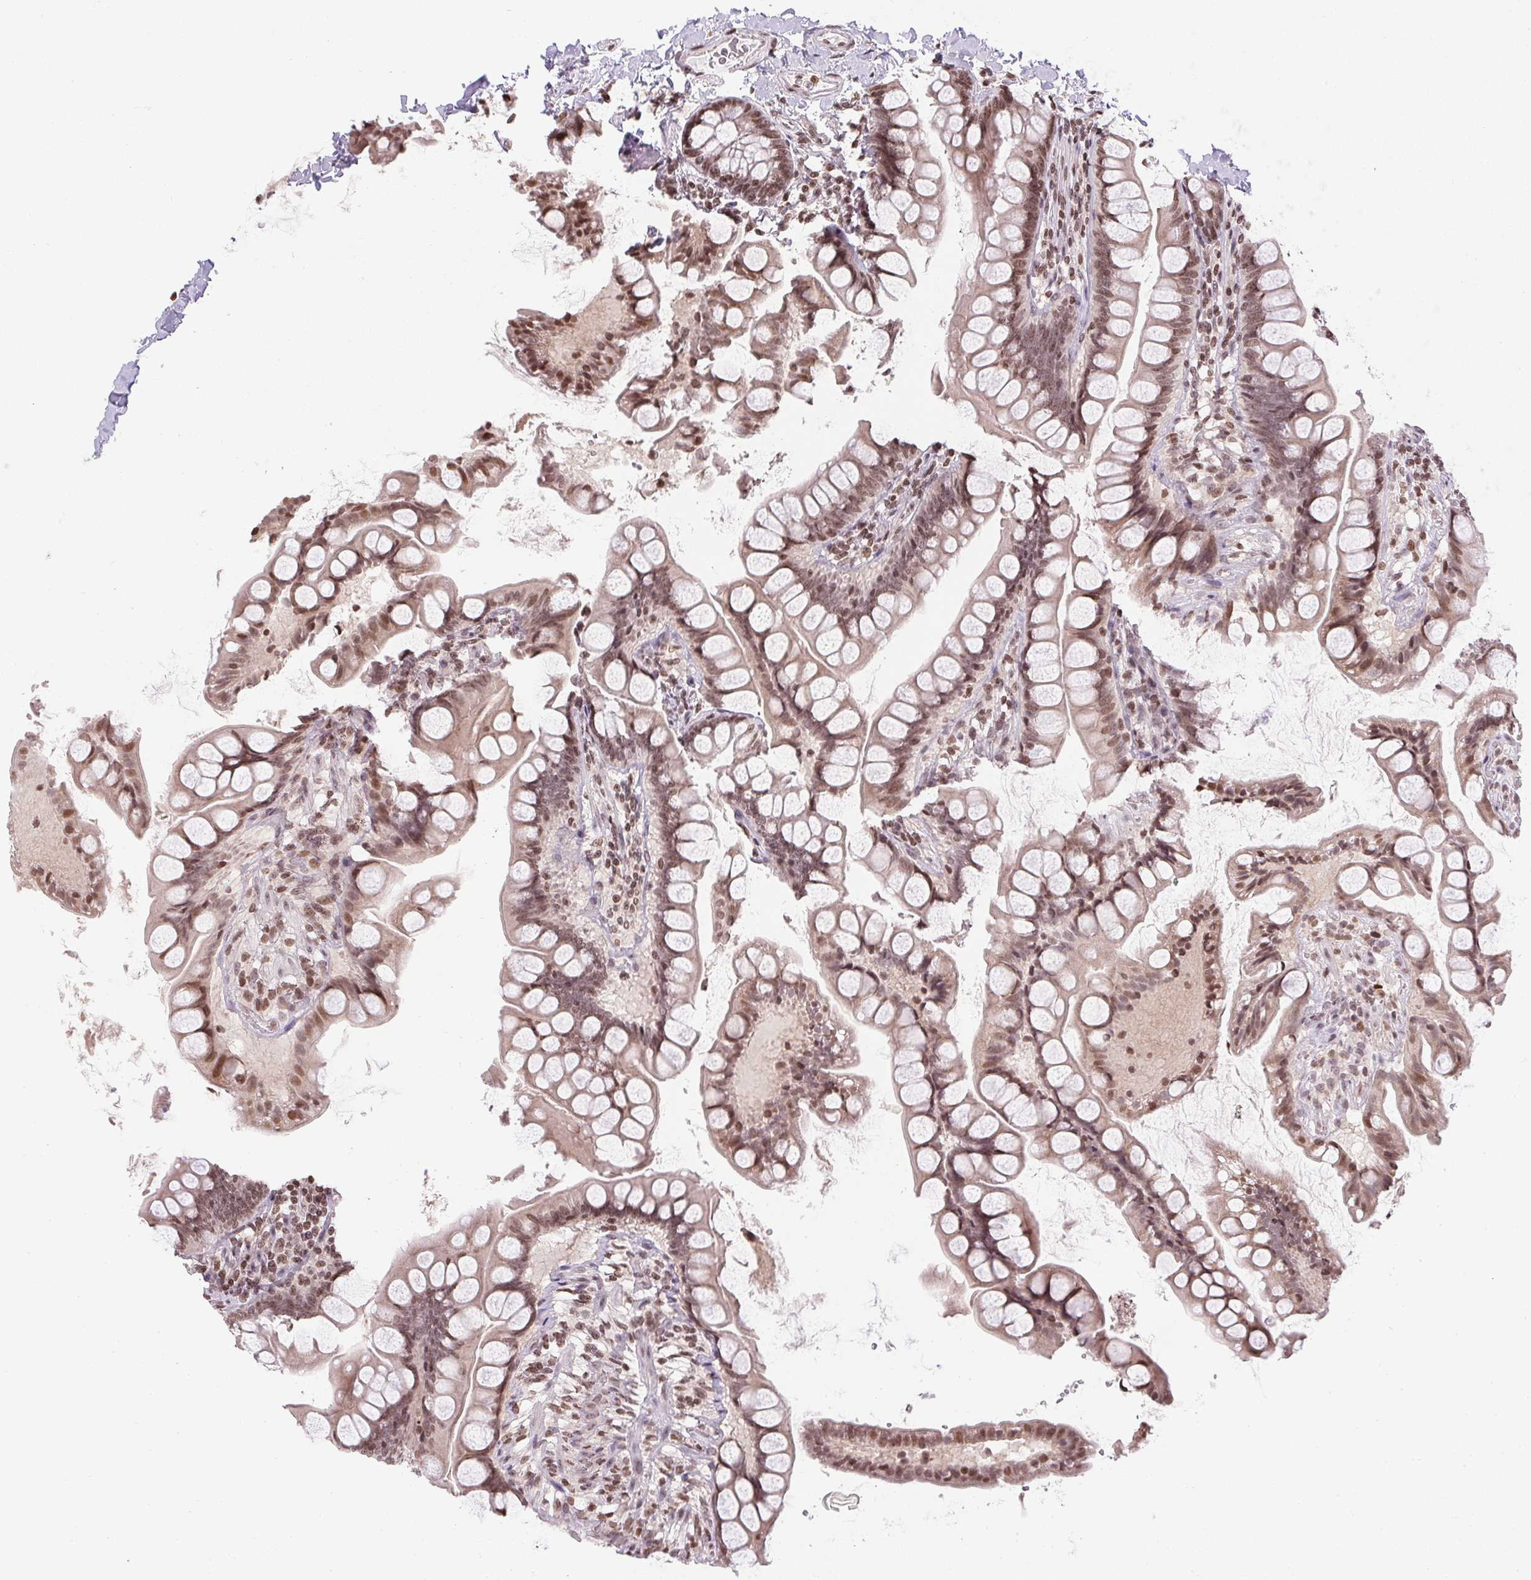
{"staining": {"intensity": "moderate", "quantity": ">75%", "location": "nuclear"}, "tissue": "small intestine", "cell_type": "Glandular cells", "image_type": "normal", "snomed": [{"axis": "morphology", "description": "Normal tissue, NOS"}, {"axis": "topography", "description": "Small intestine"}], "caption": "Small intestine stained for a protein exhibits moderate nuclear positivity in glandular cells. (Stains: DAB in brown, nuclei in blue, Microscopy: brightfield microscopy at high magnification).", "gene": "RNF181", "patient": {"sex": "male", "age": 70}}